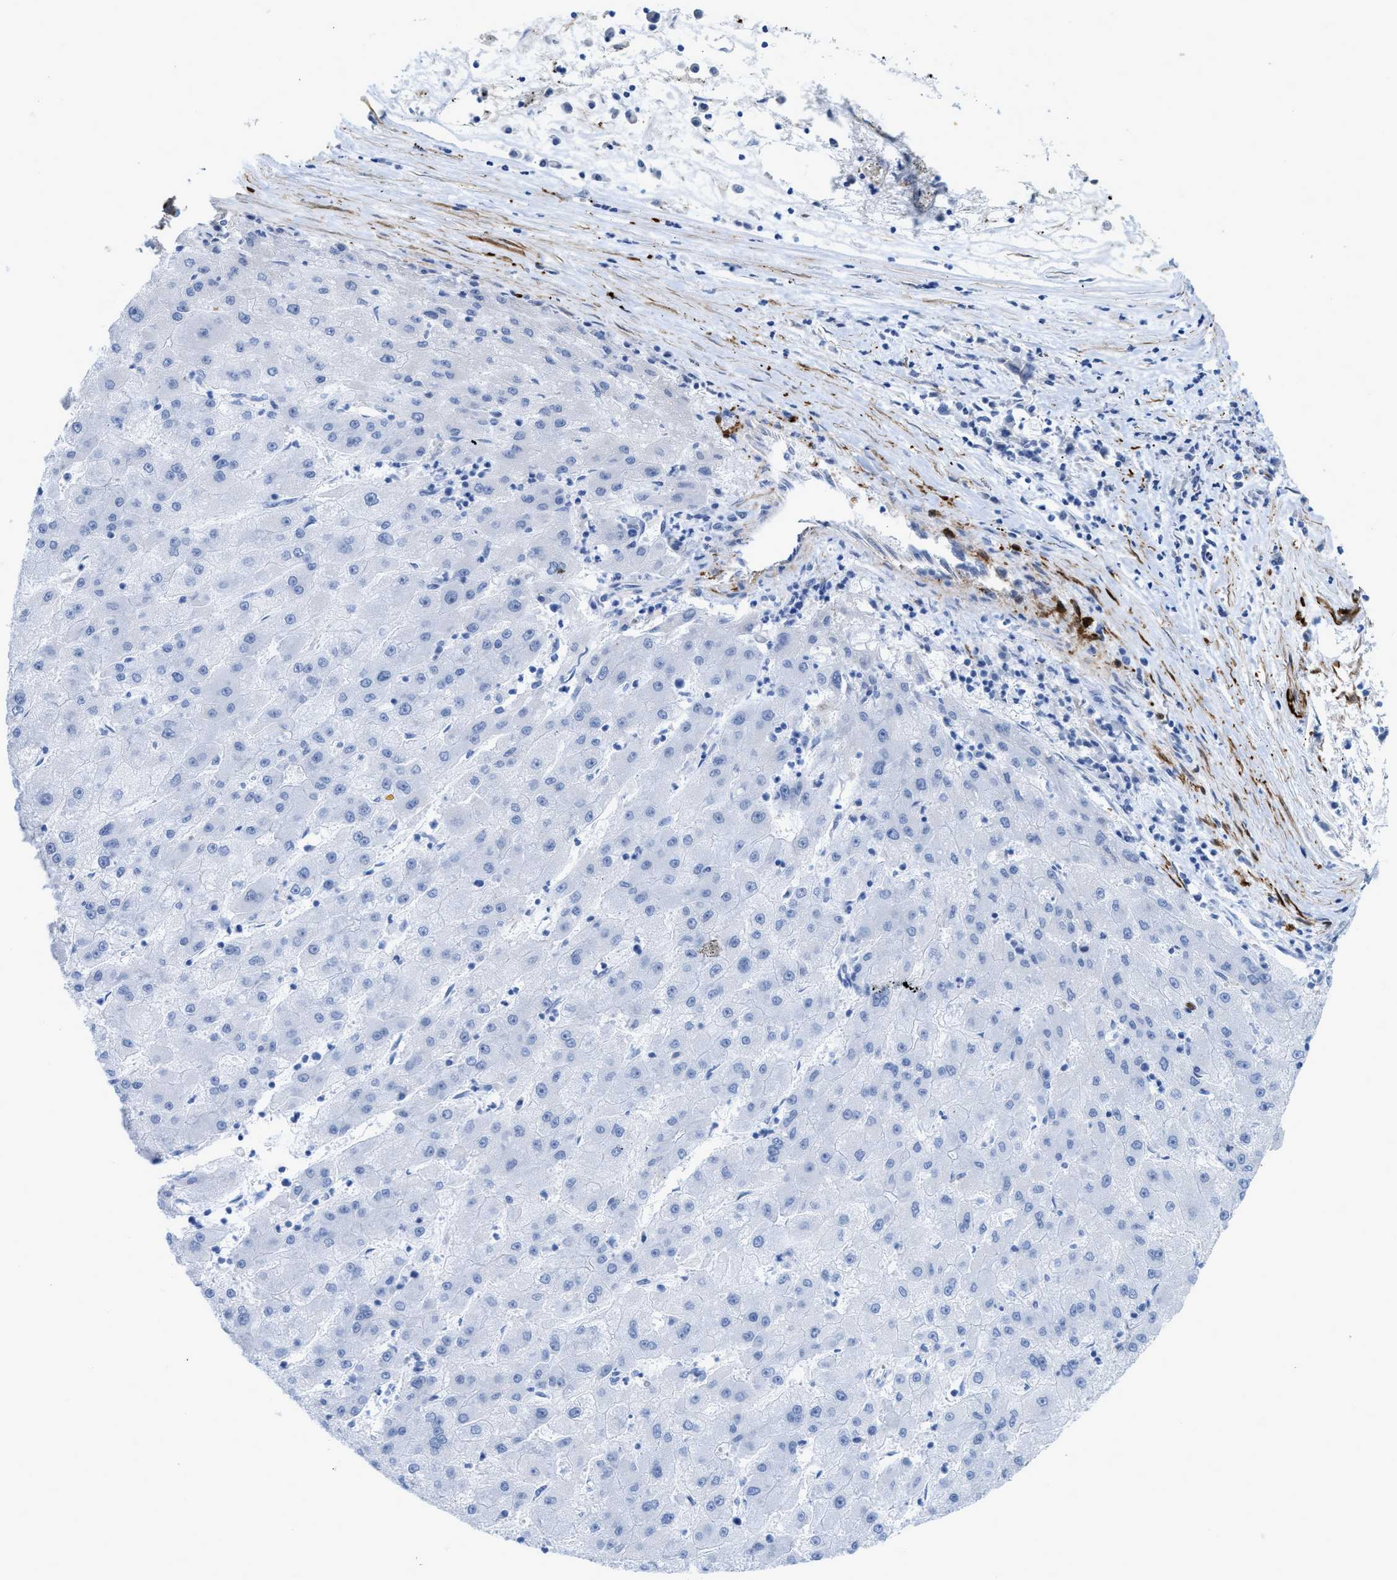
{"staining": {"intensity": "negative", "quantity": "none", "location": "none"}, "tissue": "liver cancer", "cell_type": "Tumor cells", "image_type": "cancer", "snomed": [{"axis": "morphology", "description": "Carcinoma, Hepatocellular, NOS"}, {"axis": "topography", "description": "Liver"}], "caption": "An immunohistochemistry histopathology image of liver cancer (hepatocellular carcinoma) is shown. There is no staining in tumor cells of liver cancer (hepatocellular carcinoma).", "gene": "TAGLN", "patient": {"sex": "male", "age": 72}}